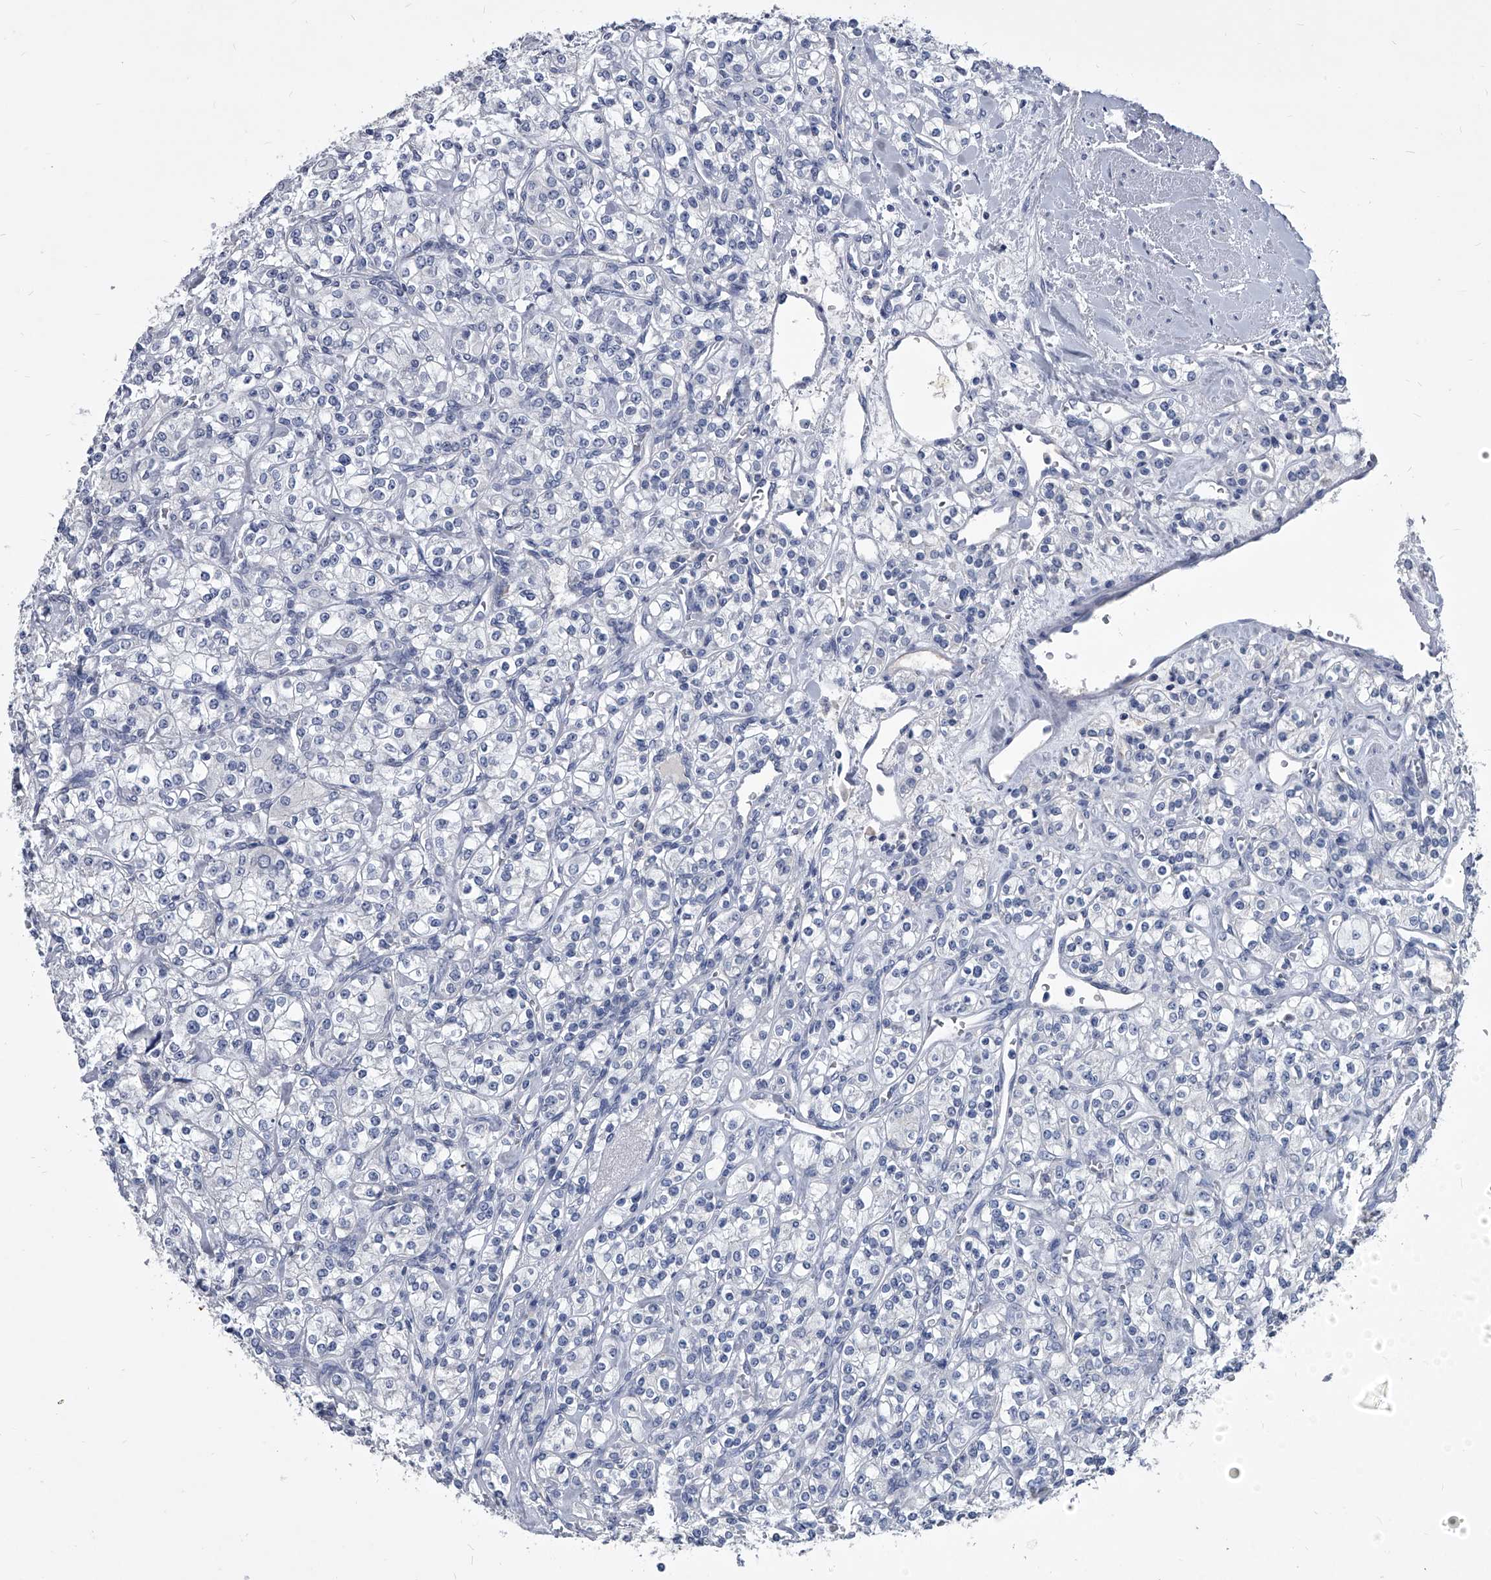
{"staining": {"intensity": "negative", "quantity": "none", "location": "none"}, "tissue": "renal cancer", "cell_type": "Tumor cells", "image_type": "cancer", "snomed": [{"axis": "morphology", "description": "Adenocarcinoma, NOS"}, {"axis": "topography", "description": "Kidney"}], "caption": "A micrograph of human adenocarcinoma (renal) is negative for staining in tumor cells.", "gene": "BCAS1", "patient": {"sex": "male", "age": 77}}